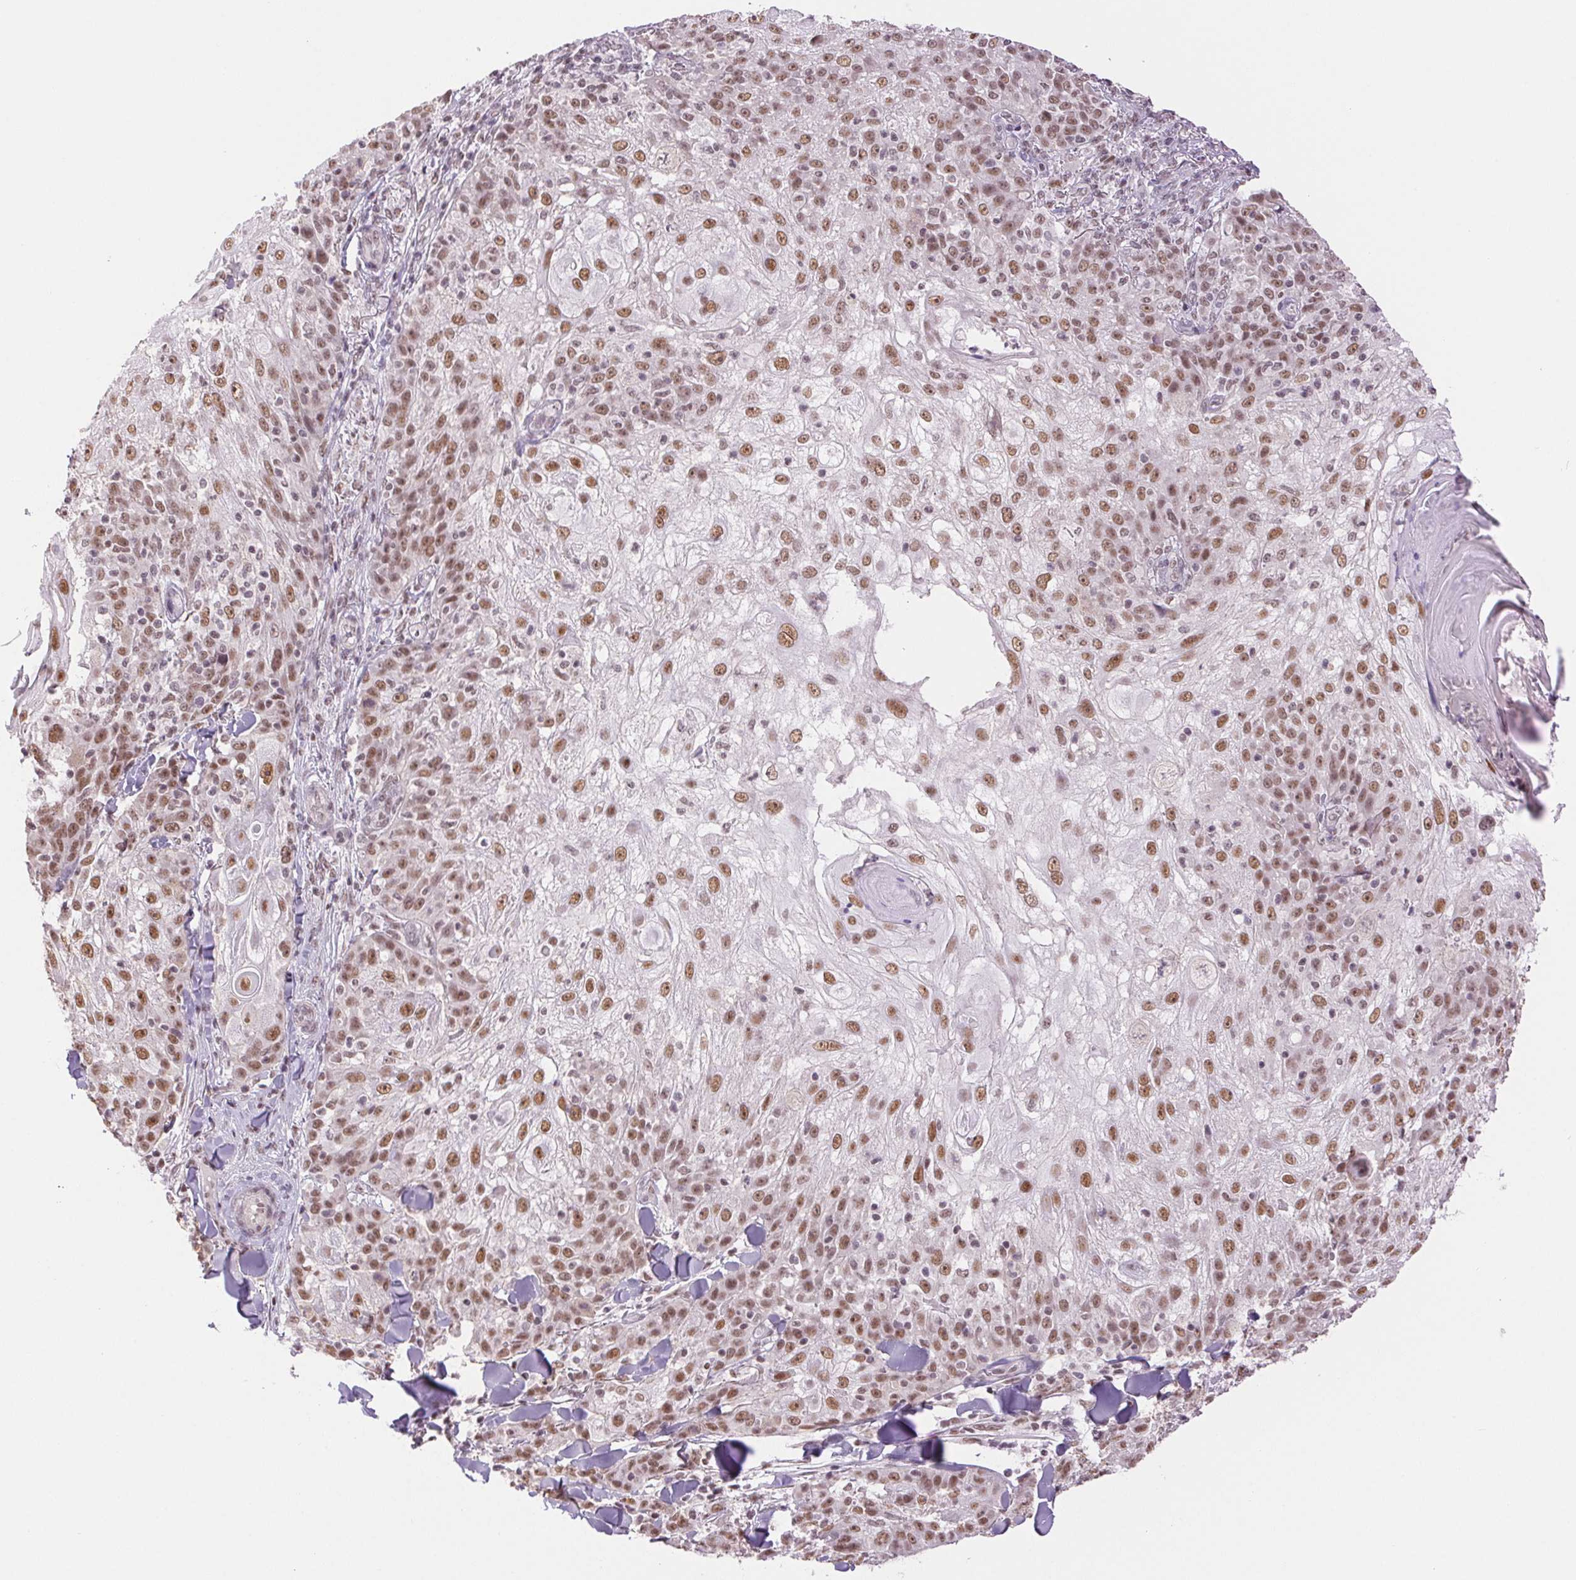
{"staining": {"intensity": "moderate", "quantity": ">75%", "location": "nuclear"}, "tissue": "skin cancer", "cell_type": "Tumor cells", "image_type": "cancer", "snomed": [{"axis": "morphology", "description": "Normal tissue, NOS"}, {"axis": "morphology", "description": "Squamous cell carcinoma, NOS"}, {"axis": "topography", "description": "Skin"}], "caption": "The immunohistochemical stain labels moderate nuclear expression in tumor cells of skin cancer (squamous cell carcinoma) tissue.", "gene": "RPRD1B", "patient": {"sex": "female", "age": 83}}